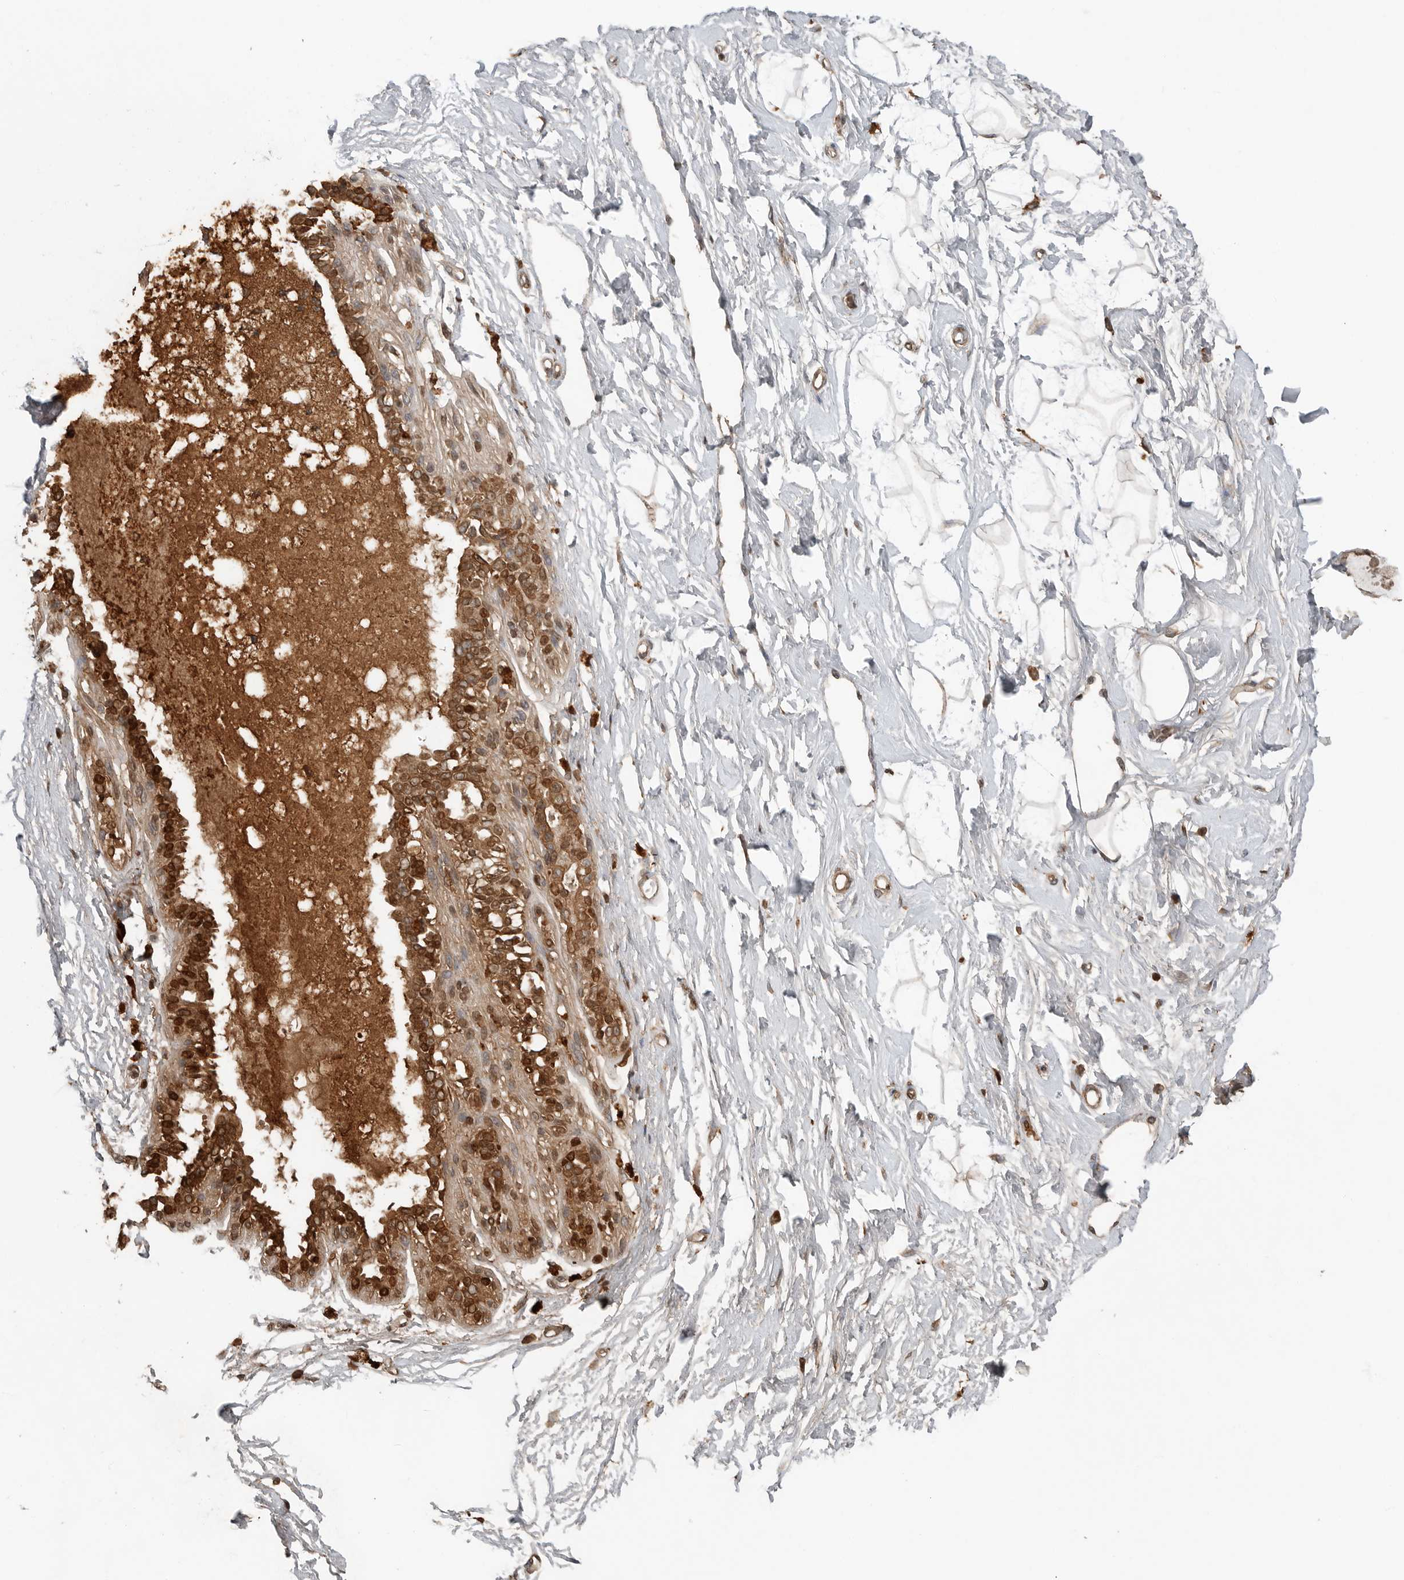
{"staining": {"intensity": "negative", "quantity": "none", "location": "none"}, "tissue": "breast", "cell_type": "Adipocytes", "image_type": "normal", "snomed": [{"axis": "morphology", "description": "Normal tissue, NOS"}, {"axis": "topography", "description": "Breast"}], "caption": "Immunohistochemistry micrograph of normal breast stained for a protein (brown), which demonstrates no expression in adipocytes.", "gene": "BLZF1", "patient": {"sex": "female", "age": 45}}